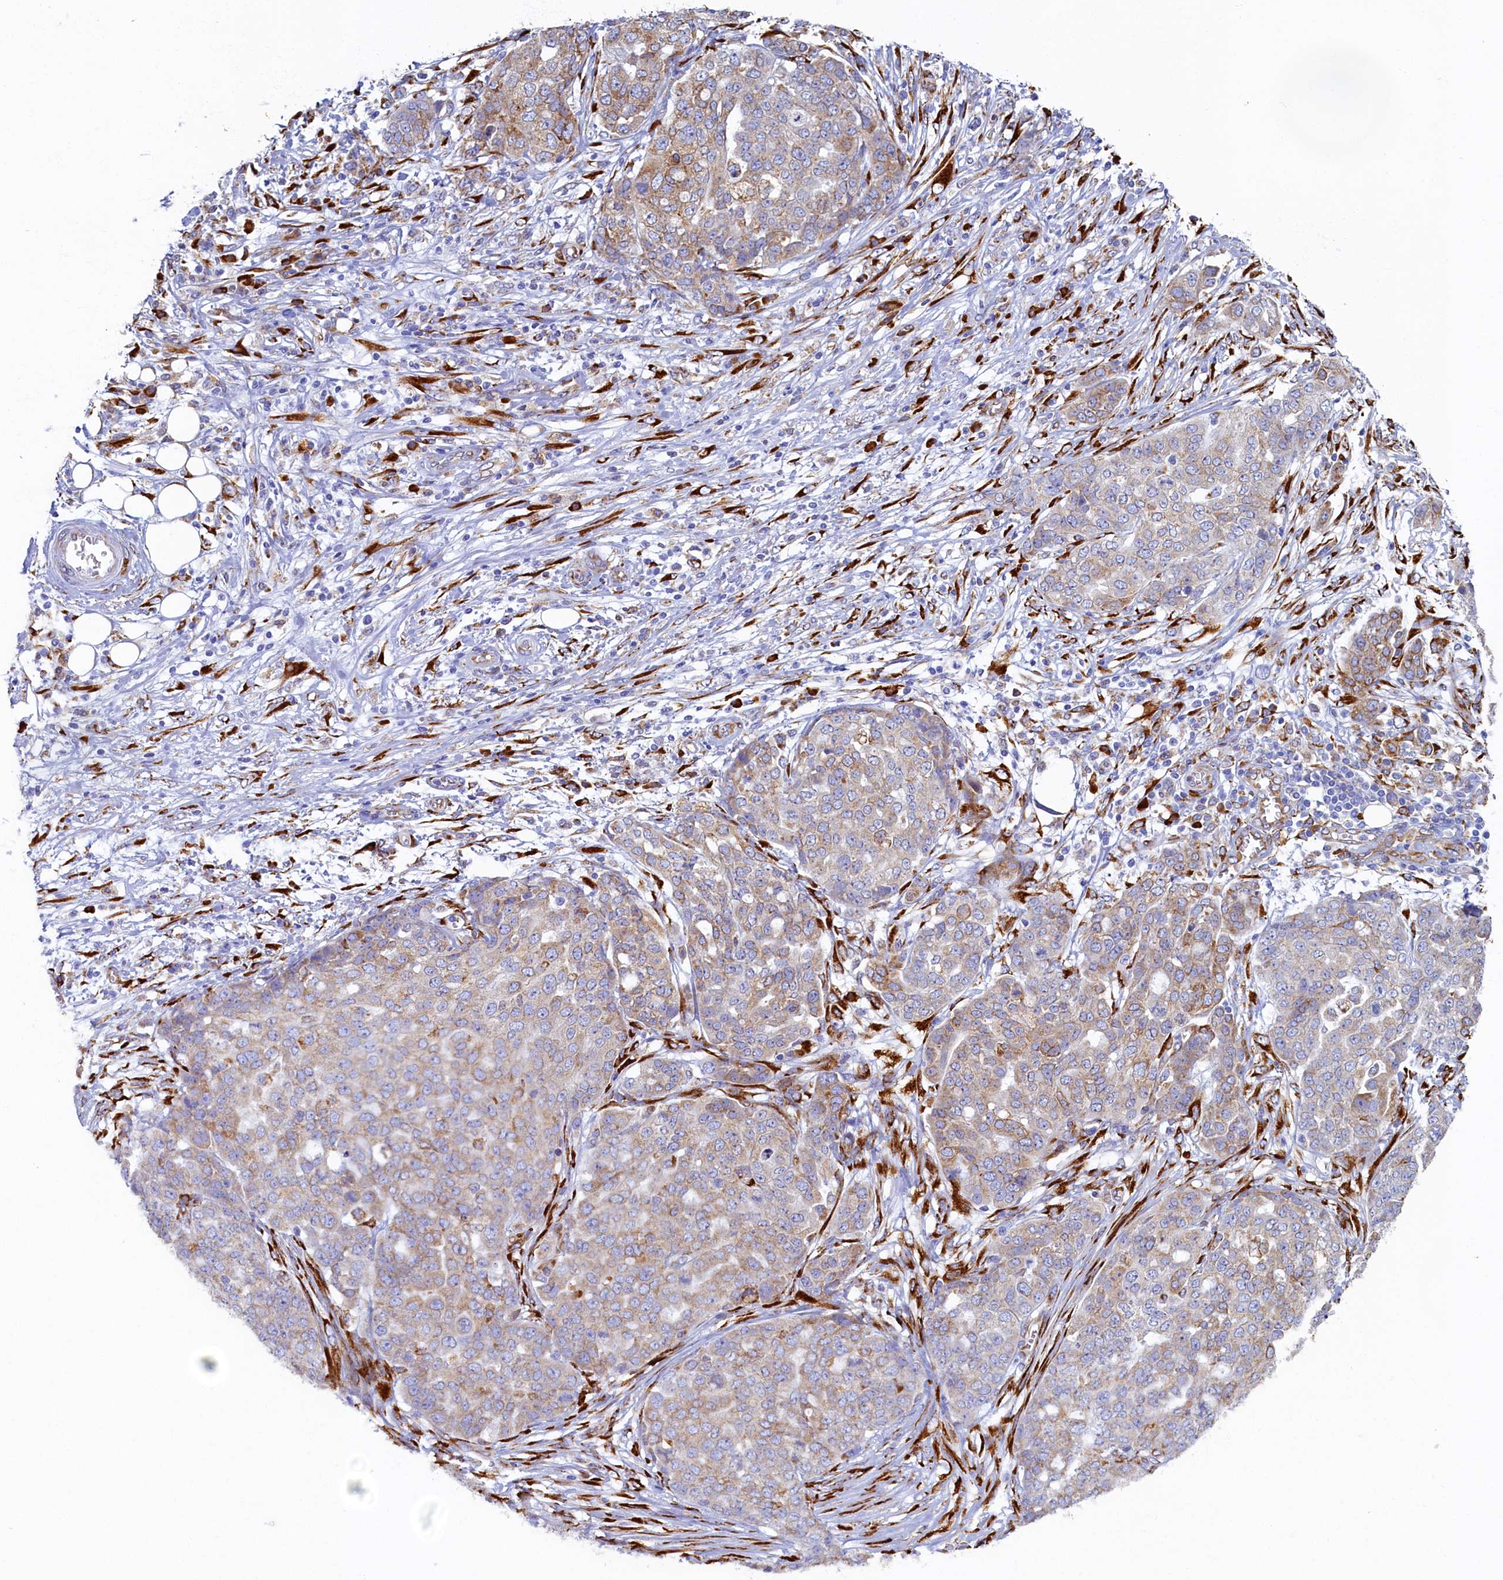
{"staining": {"intensity": "moderate", "quantity": ">75%", "location": "cytoplasmic/membranous"}, "tissue": "ovarian cancer", "cell_type": "Tumor cells", "image_type": "cancer", "snomed": [{"axis": "morphology", "description": "Cystadenocarcinoma, serous, NOS"}, {"axis": "topography", "description": "Soft tissue"}, {"axis": "topography", "description": "Ovary"}], "caption": "The micrograph displays a brown stain indicating the presence of a protein in the cytoplasmic/membranous of tumor cells in serous cystadenocarcinoma (ovarian).", "gene": "TMEM18", "patient": {"sex": "female", "age": 57}}